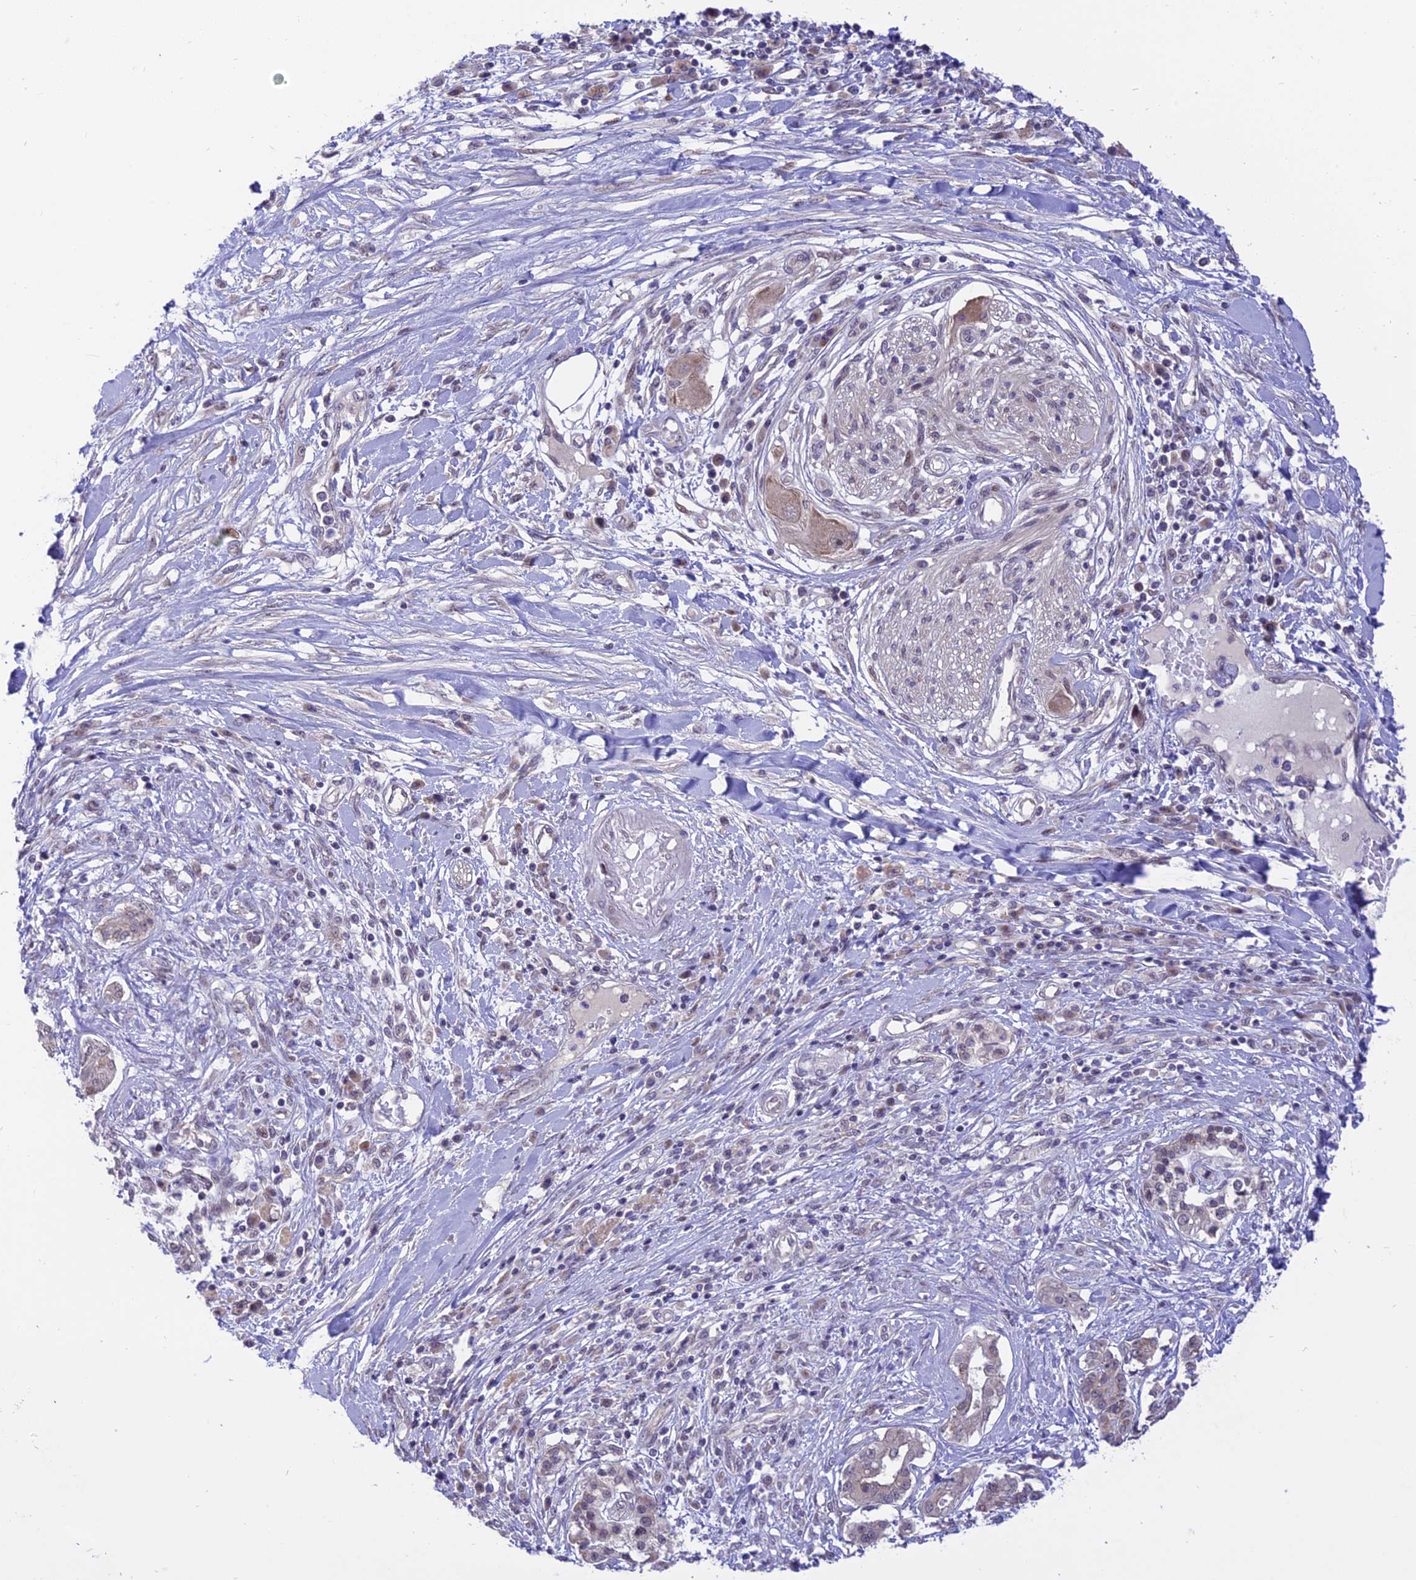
{"staining": {"intensity": "negative", "quantity": "none", "location": "none"}, "tissue": "pancreatic cancer", "cell_type": "Tumor cells", "image_type": "cancer", "snomed": [{"axis": "morphology", "description": "Adenocarcinoma, NOS"}, {"axis": "topography", "description": "Pancreas"}], "caption": "Immunohistochemistry of human pancreatic cancer displays no positivity in tumor cells.", "gene": "ZNF837", "patient": {"sex": "female", "age": 56}}